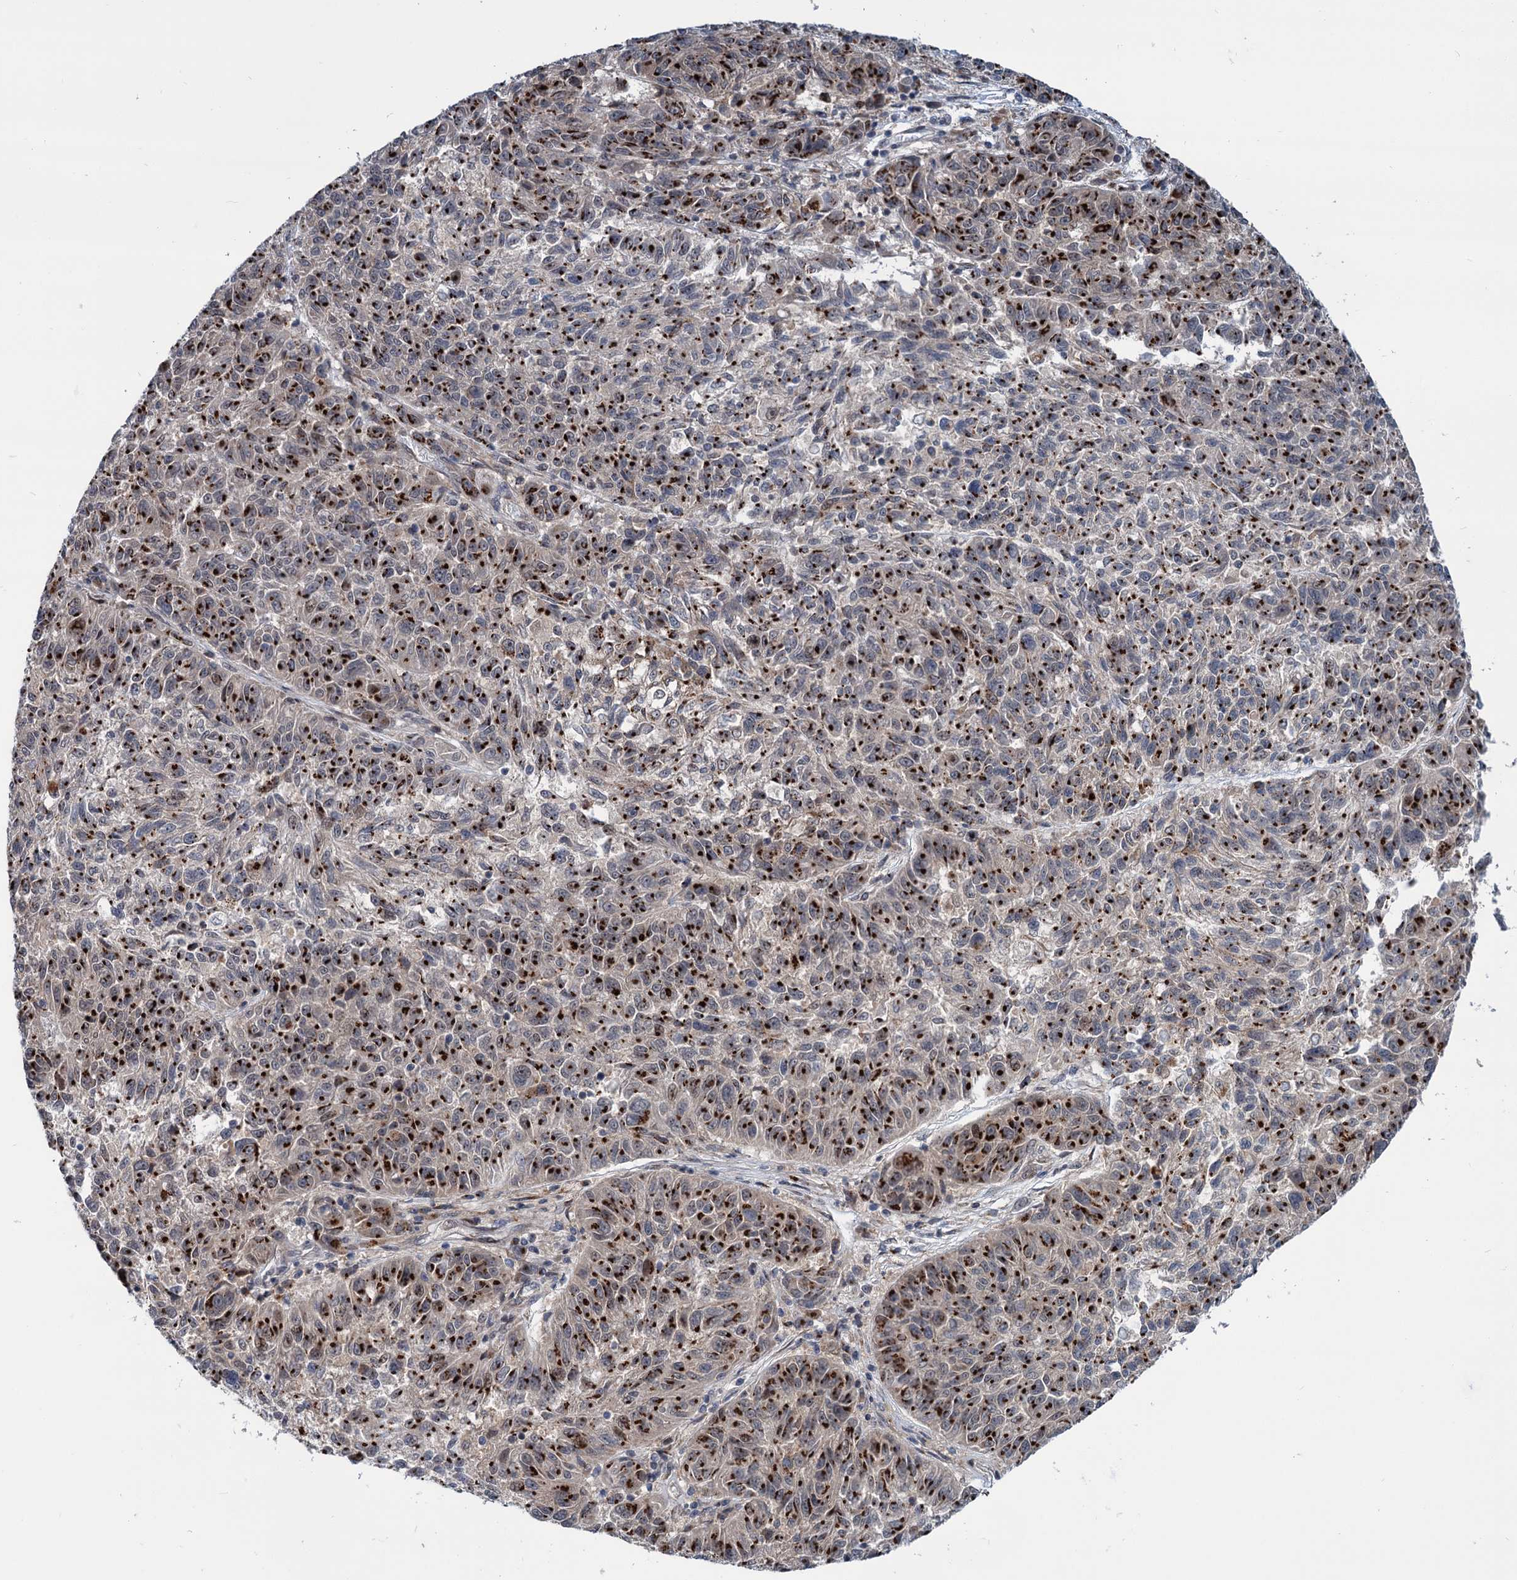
{"staining": {"intensity": "strong", "quantity": ">75%", "location": "cytoplasmic/membranous"}, "tissue": "melanoma", "cell_type": "Tumor cells", "image_type": "cancer", "snomed": [{"axis": "morphology", "description": "Malignant melanoma, NOS"}, {"axis": "topography", "description": "Skin"}], "caption": "The photomicrograph shows immunohistochemical staining of melanoma. There is strong cytoplasmic/membranous positivity is seen in approximately >75% of tumor cells.", "gene": "ELP4", "patient": {"sex": "male", "age": 53}}